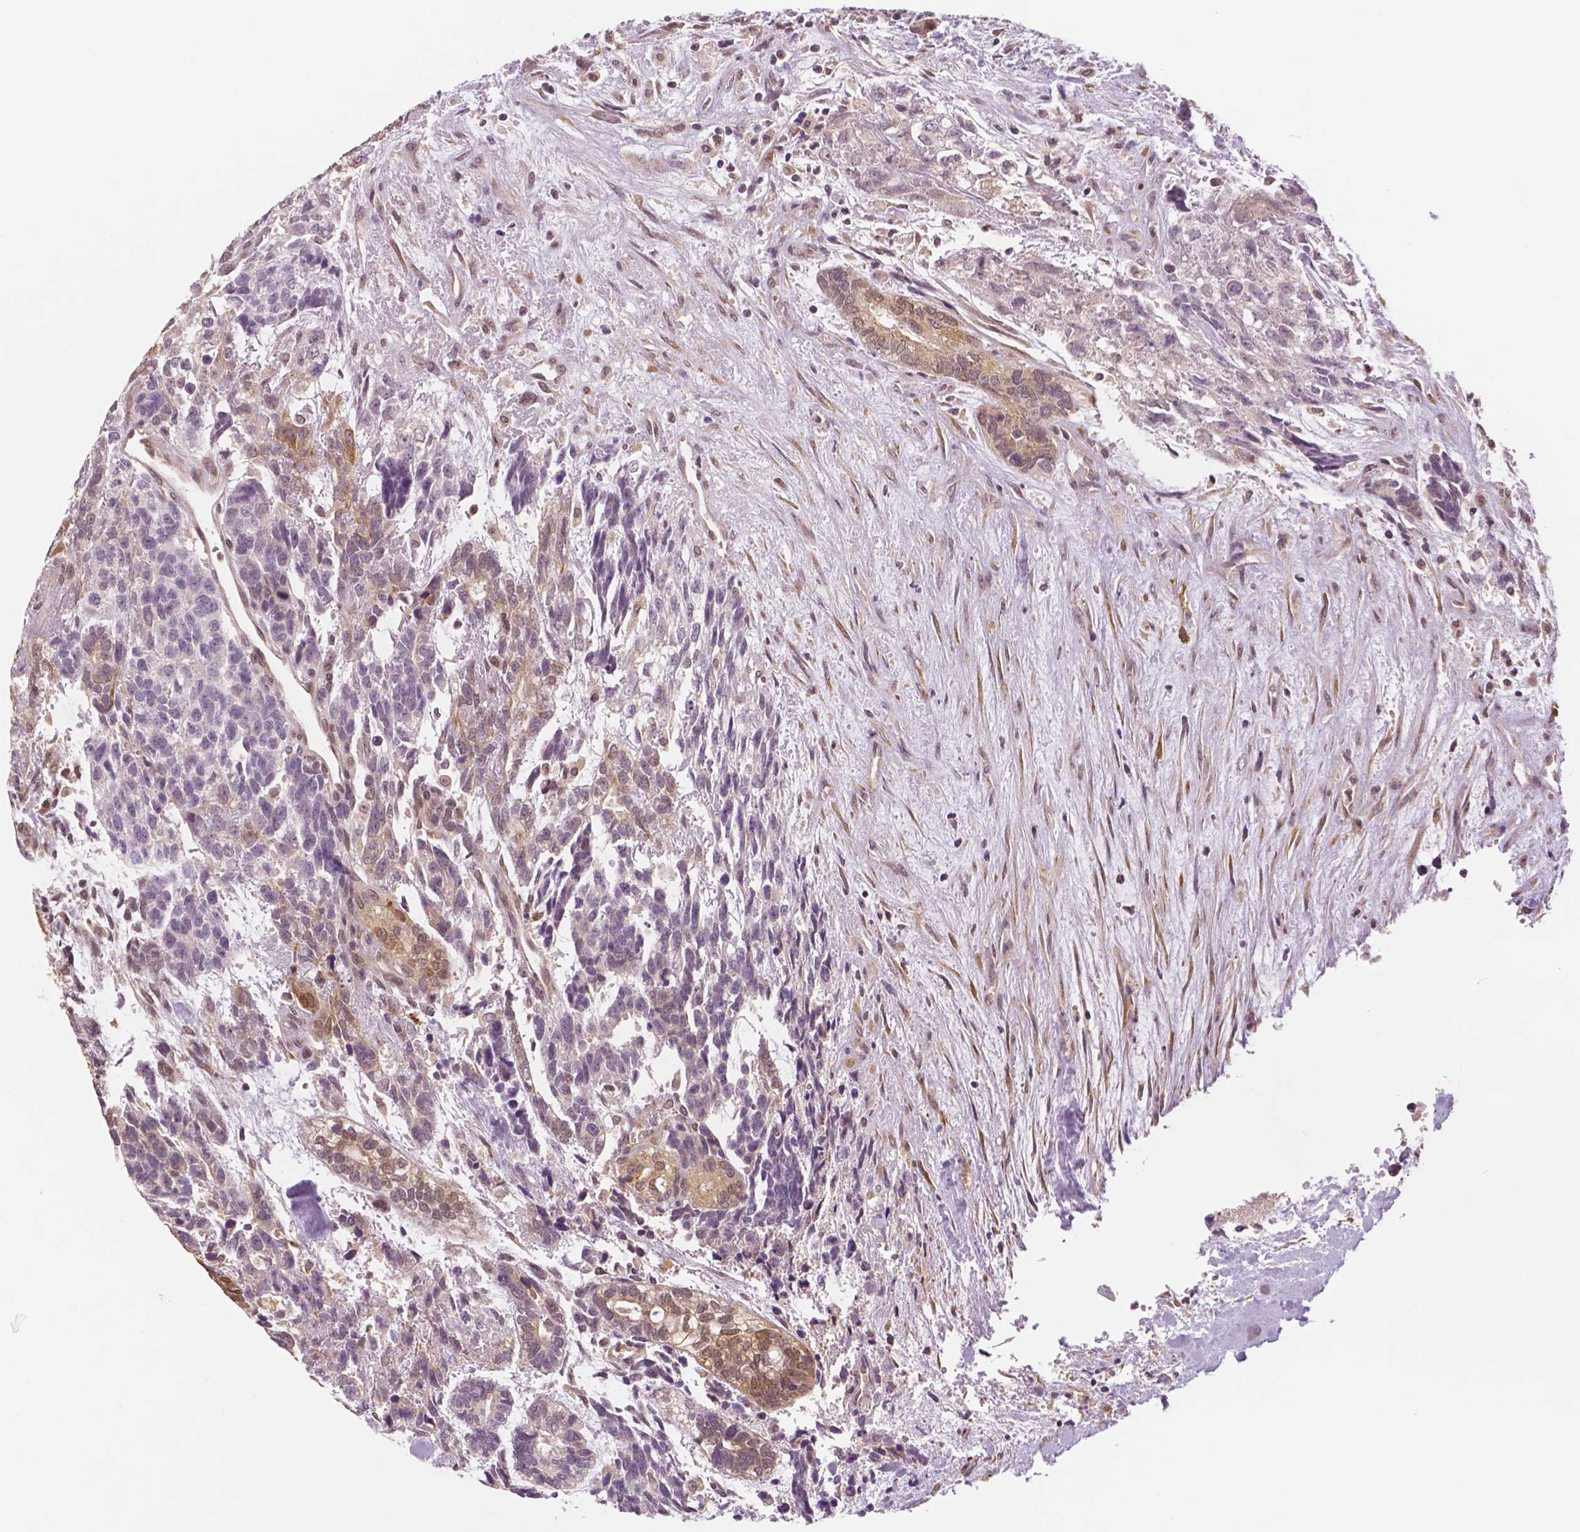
{"staining": {"intensity": "moderate", "quantity": ">75%", "location": "cytoplasmic/membranous"}, "tissue": "testis cancer", "cell_type": "Tumor cells", "image_type": "cancer", "snomed": [{"axis": "morphology", "description": "Carcinoma, Embryonal, NOS"}, {"axis": "topography", "description": "Testis"}], "caption": "Human testis cancer stained for a protein (brown) shows moderate cytoplasmic/membranous positive expression in about >75% of tumor cells.", "gene": "STAT3", "patient": {"sex": "male", "age": 23}}